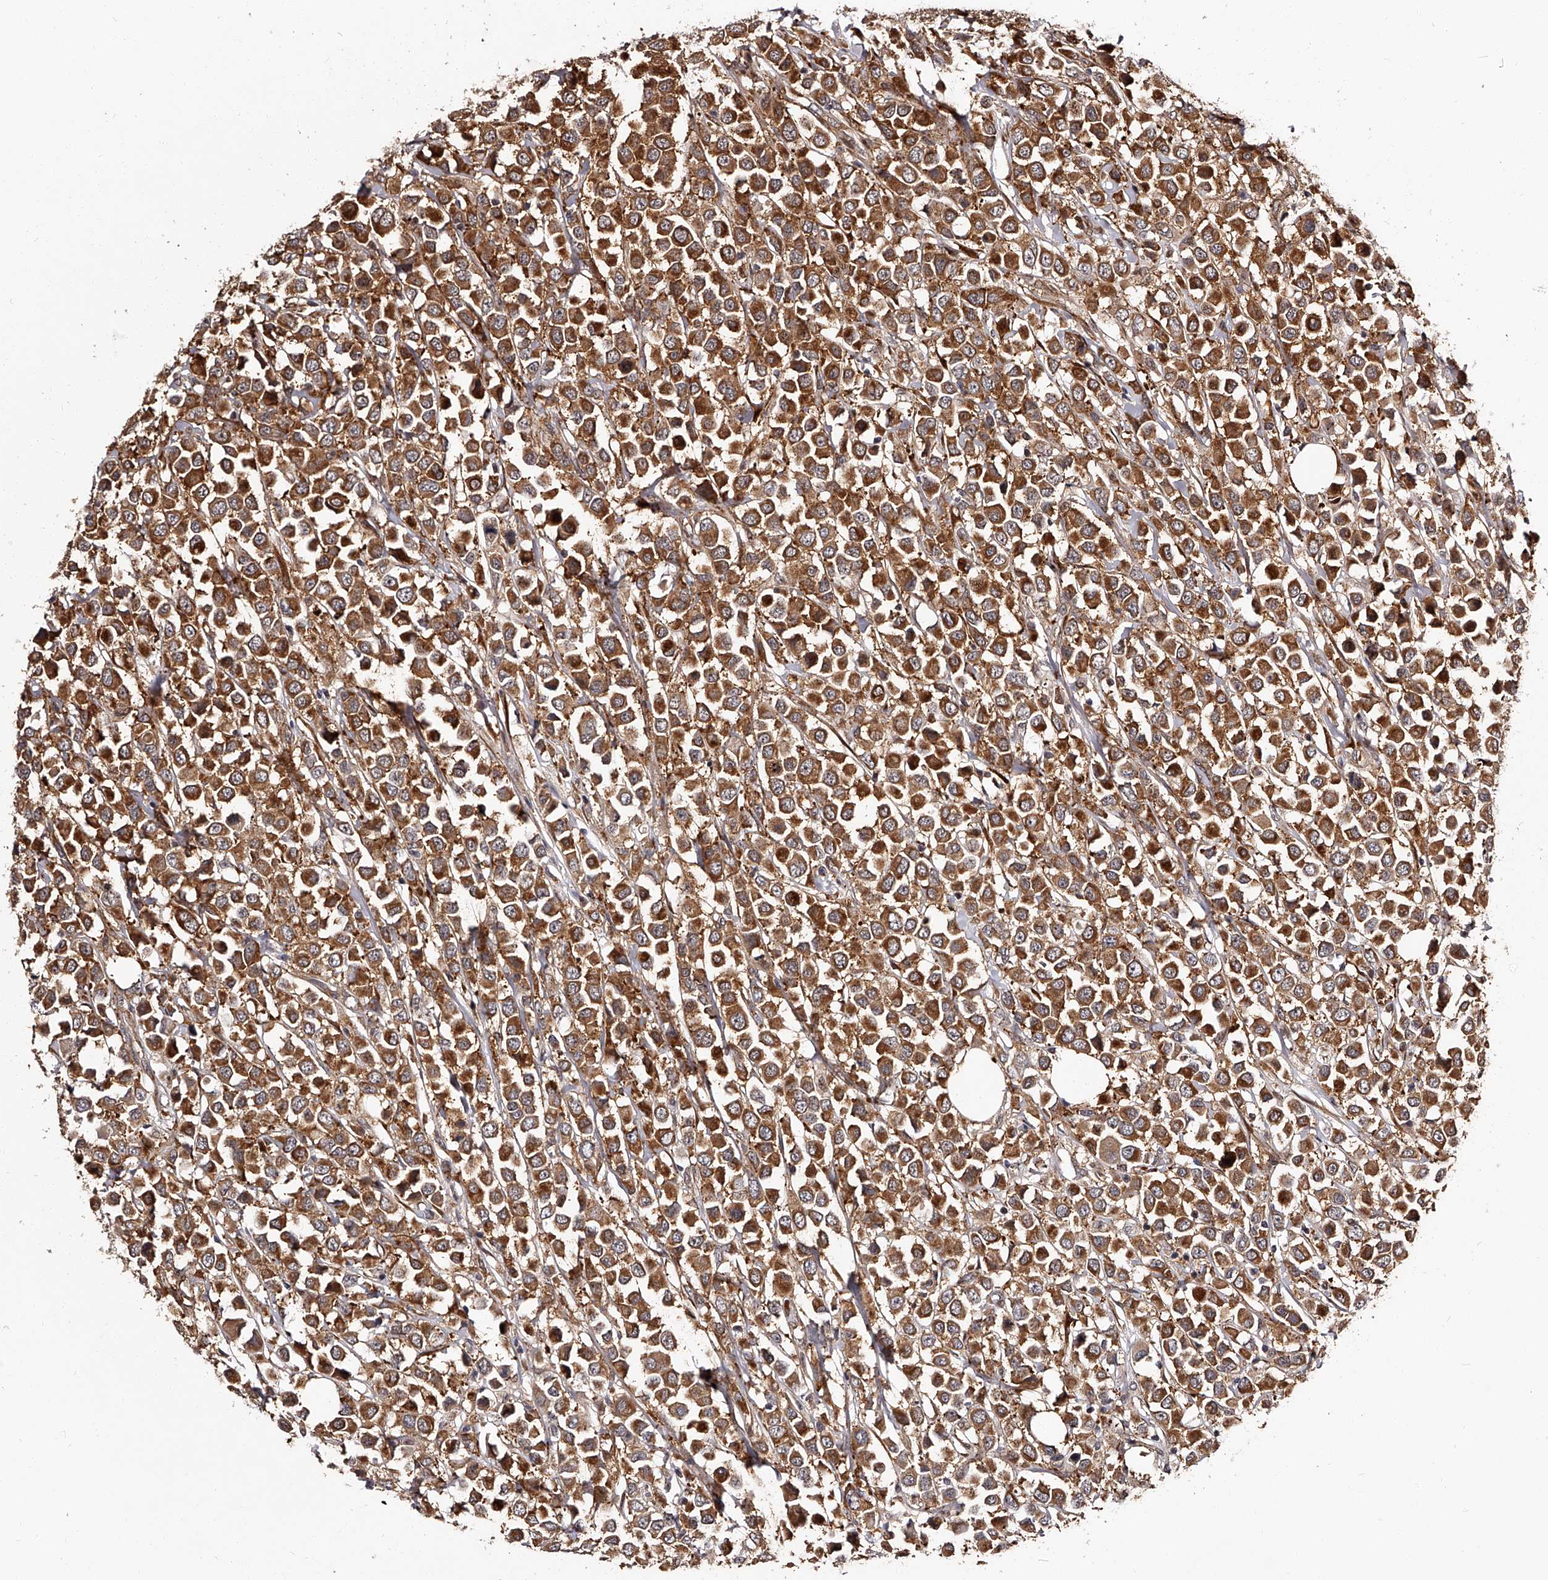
{"staining": {"intensity": "strong", "quantity": ">75%", "location": "cytoplasmic/membranous"}, "tissue": "breast cancer", "cell_type": "Tumor cells", "image_type": "cancer", "snomed": [{"axis": "morphology", "description": "Duct carcinoma"}, {"axis": "topography", "description": "Breast"}], "caption": "Invasive ductal carcinoma (breast) was stained to show a protein in brown. There is high levels of strong cytoplasmic/membranous expression in about >75% of tumor cells.", "gene": "RSC1A1", "patient": {"sex": "female", "age": 61}}